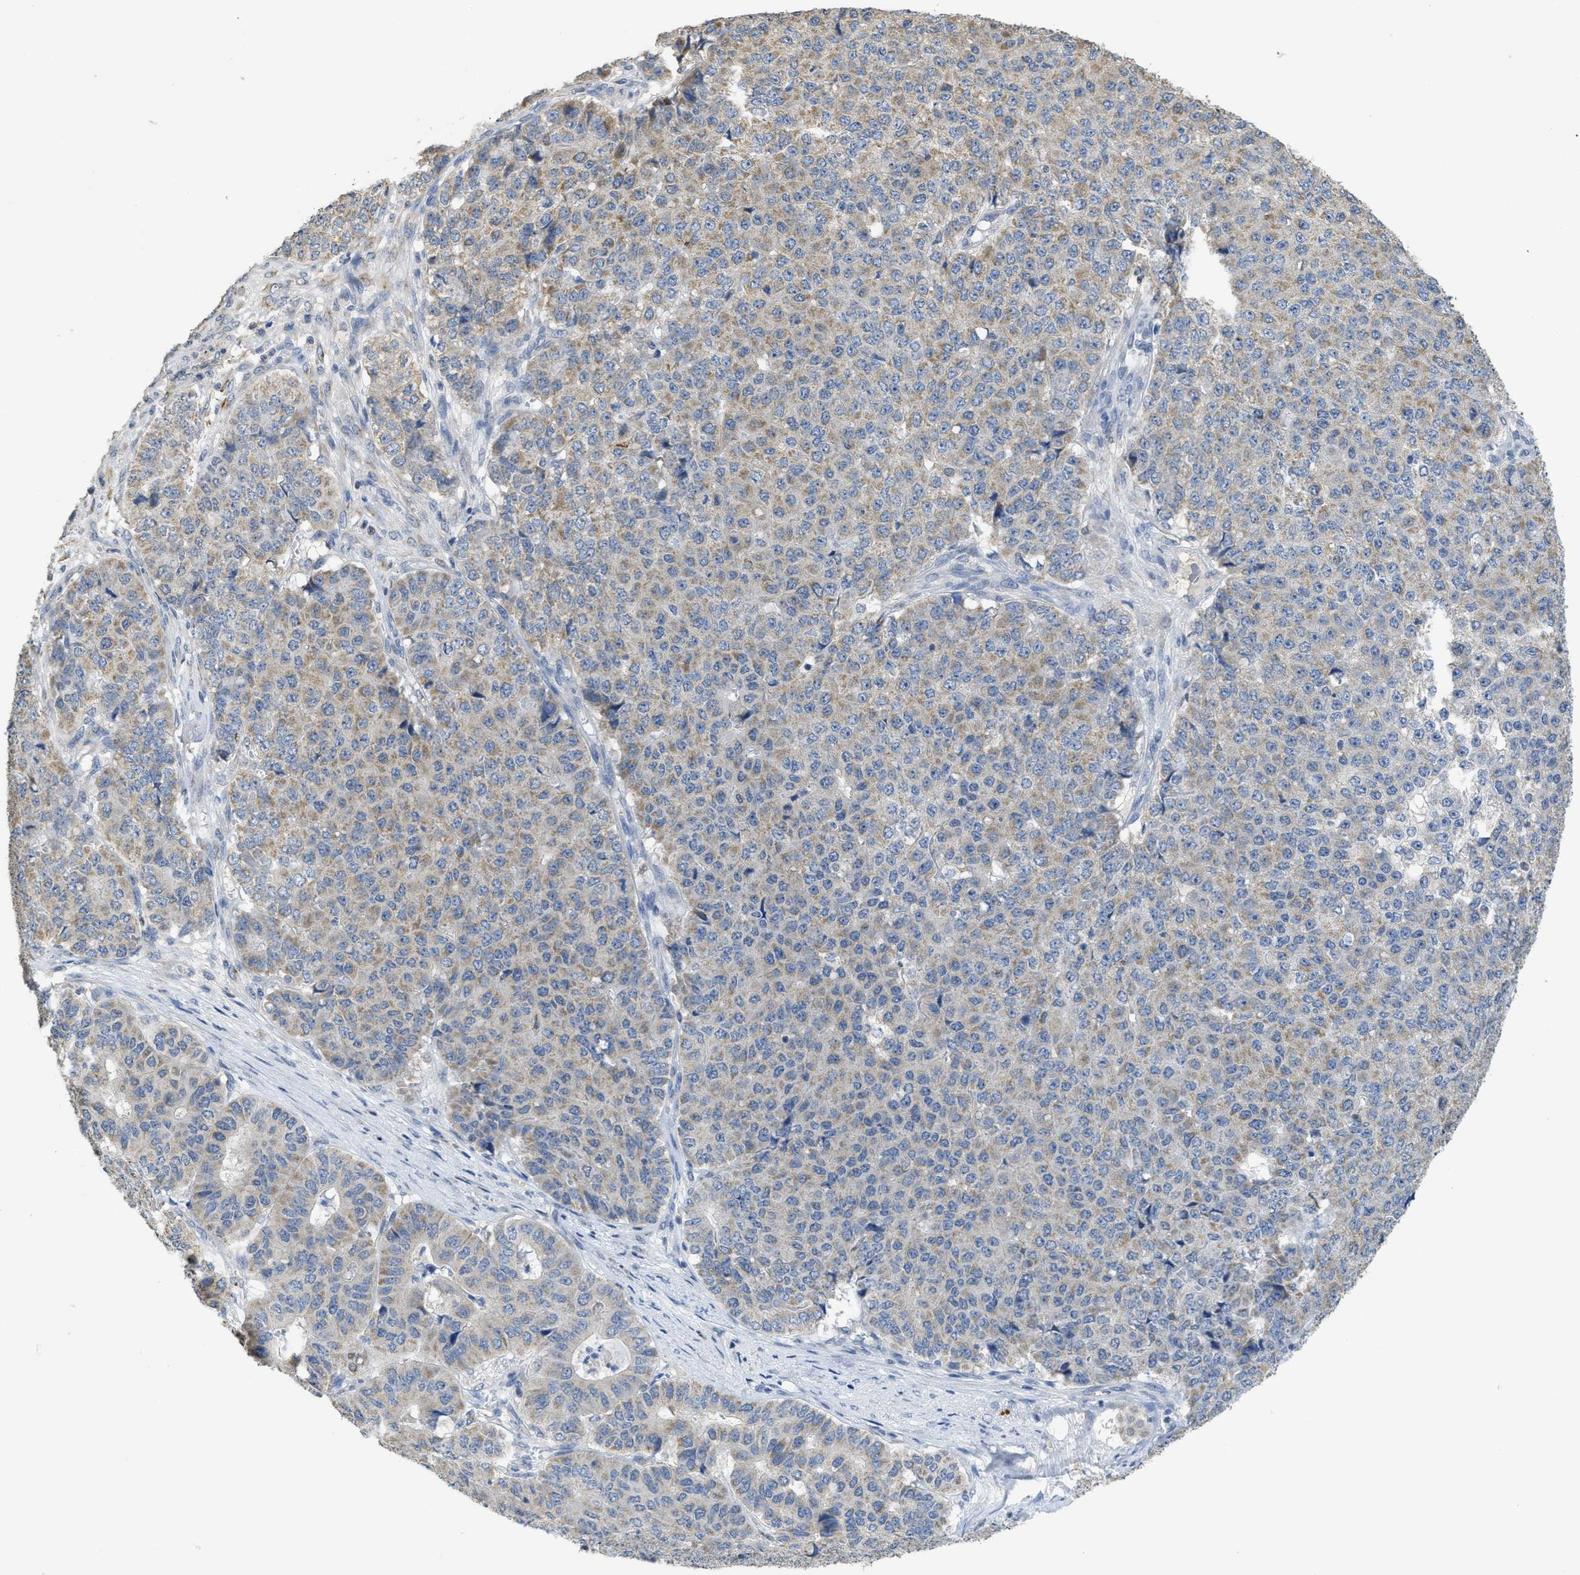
{"staining": {"intensity": "weak", "quantity": ">75%", "location": "cytoplasmic/membranous"}, "tissue": "pancreatic cancer", "cell_type": "Tumor cells", "image_type": "cancer", "snomed": [{"axis": "morphology", "description": "Adenocarcinoma, NOS"}, {"axis": "topography", "description": "Pancreas"}], "caption": "Approximately >75% of tumor cells in adenocarcinoma (pancreatic) exhibit weak cytoplasmic/membranous protein staining as visualized by brown immunohistochemical staining.", "gene": "SFXN2", "patient": {"sex": "male", "age": 50}}